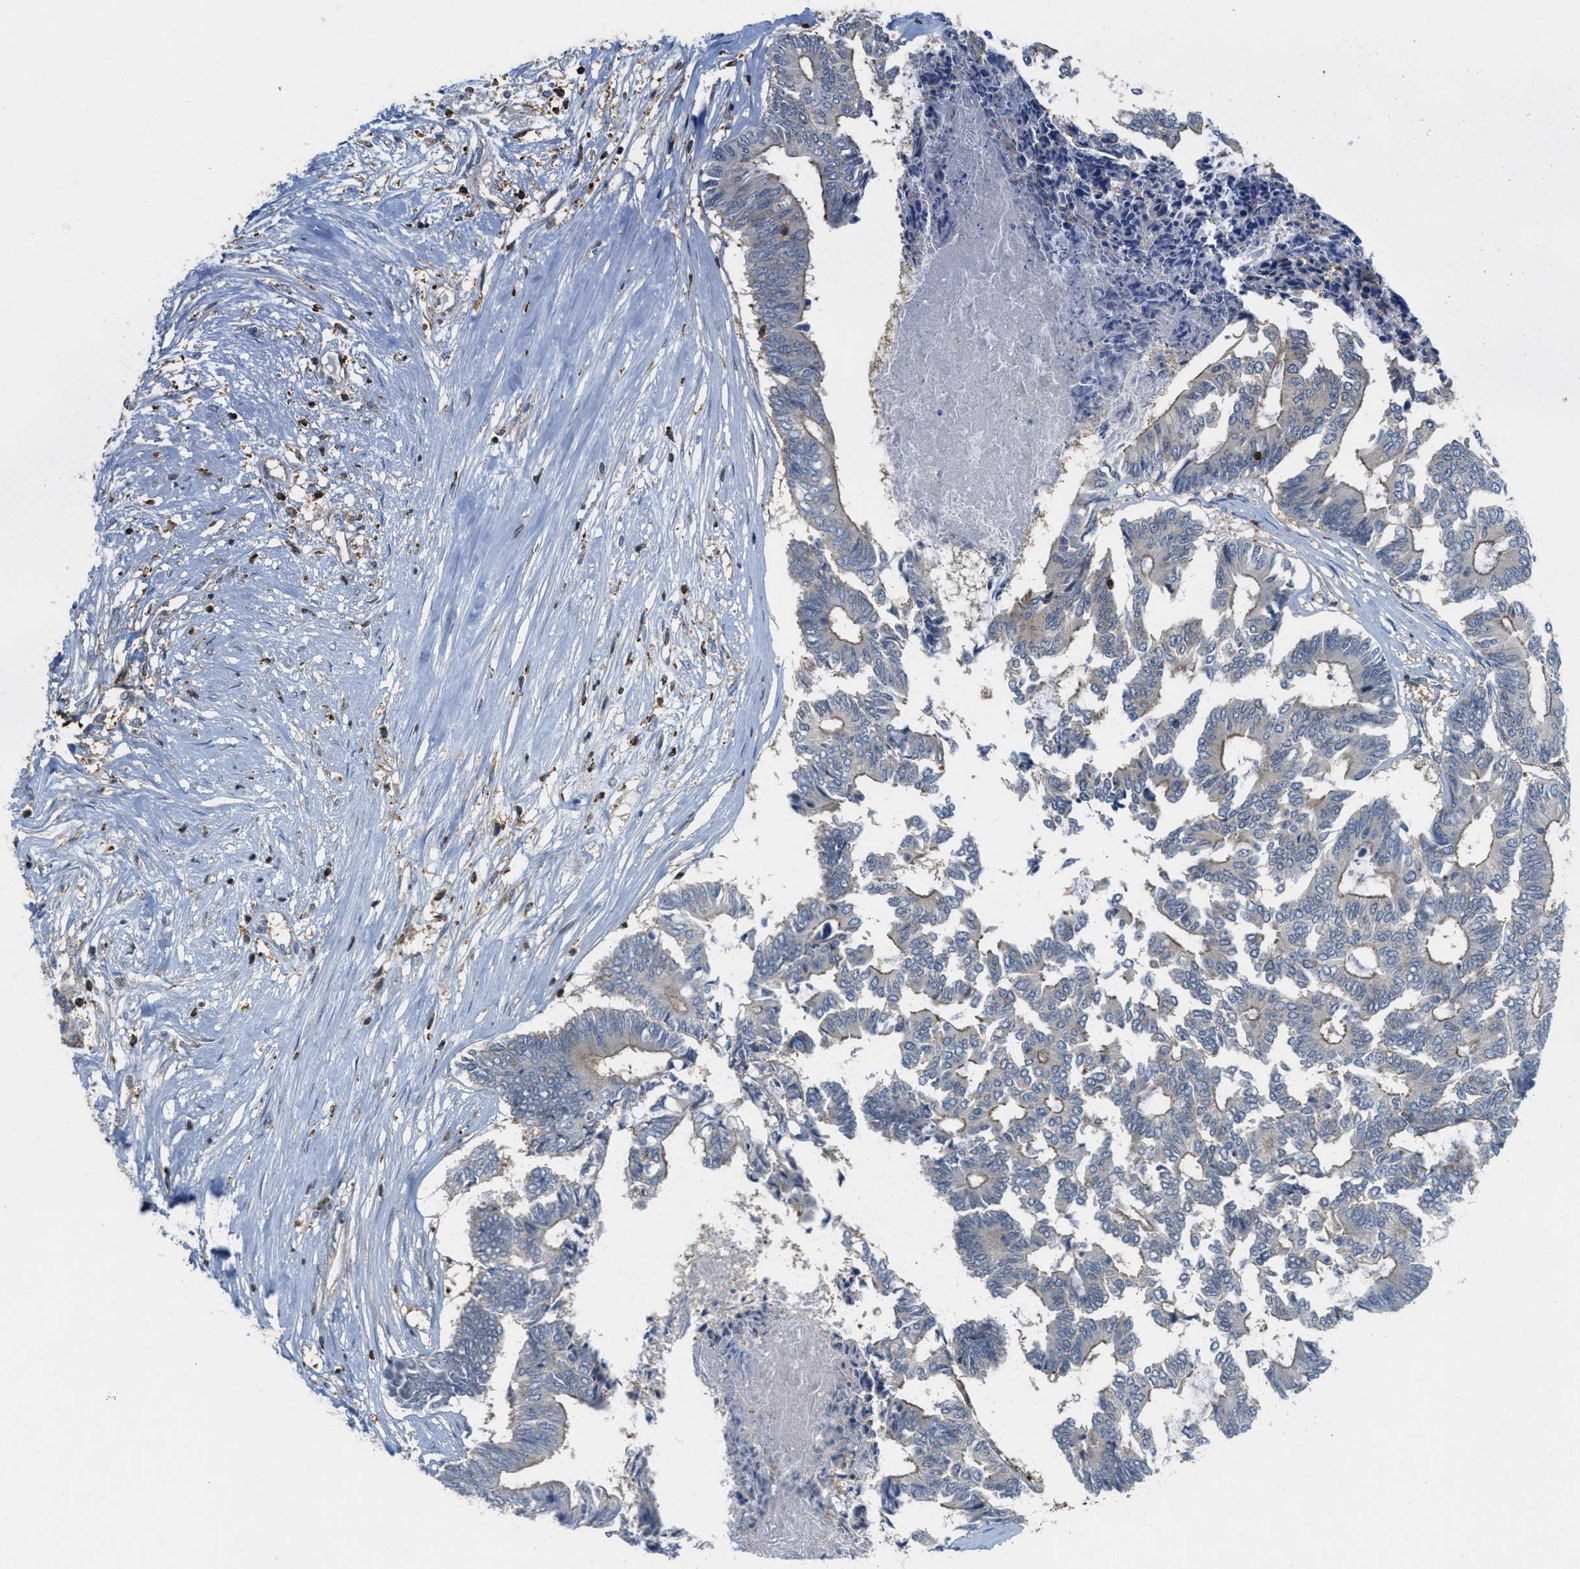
{"staining": {"intensity": "moderate", "quantity": "<25%", "location": "cytoplasmic/membranous"}, "tissue": "colorectal cancer", "cell_type": "Tumor cells", "image_type": "cancer", "snomed": [{"axis": "morphology", "description": "Adenocarcinoma, NOS"}, {"axis": "topography", "description": "Rectum"}], "caption": "The photomicrograph demonstrates immunohistochemical staining of colorectal adenocarcinoma. There is moderate cytoplasmic/membranous expression is appreciated in about <25% of tumor cells.", "gene": "GRIK2", "patient": {"sex": "male", "age": 63}}